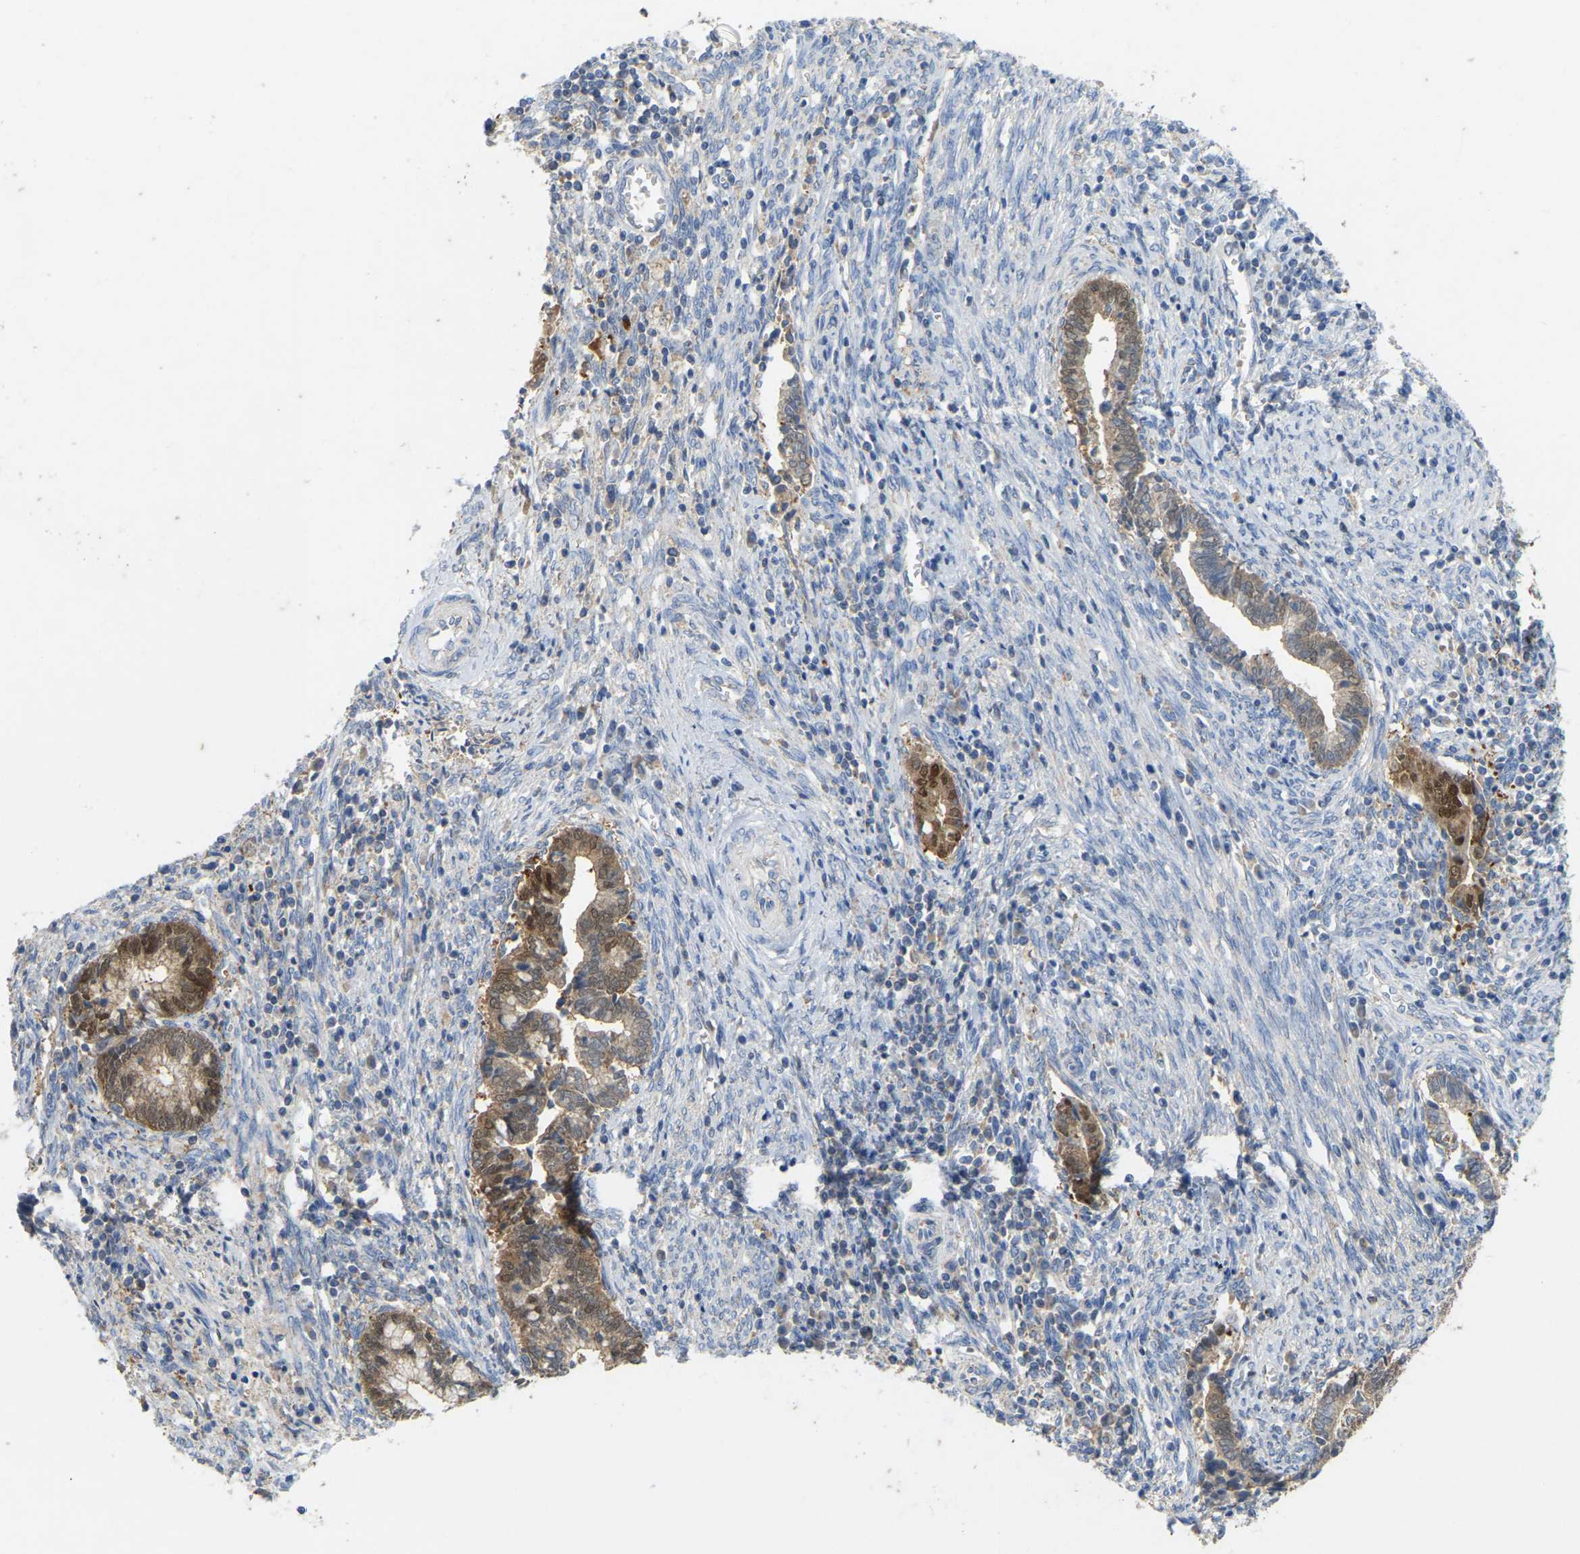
{"staining": {"intensity": "moderate", "quantity": ">75%", "location": "cytoplasmic/membranous"}, "tissue": "cervical cancer", "cell_type": "Tumor cells", "image_type": "cancer", "snomed": [{"axis": "morphology", "description": "Adenocarcinoma, NOS"}, {"axis": "topography", "description": "Cervix"}], "caption": "Tumor cells display moderate cytoplasmic/membranous expression in about >75% of cells in adenocarcinoma (cervical).", "gene": "SERPINB5", "patient": {"sex": "female", "age": 44}}